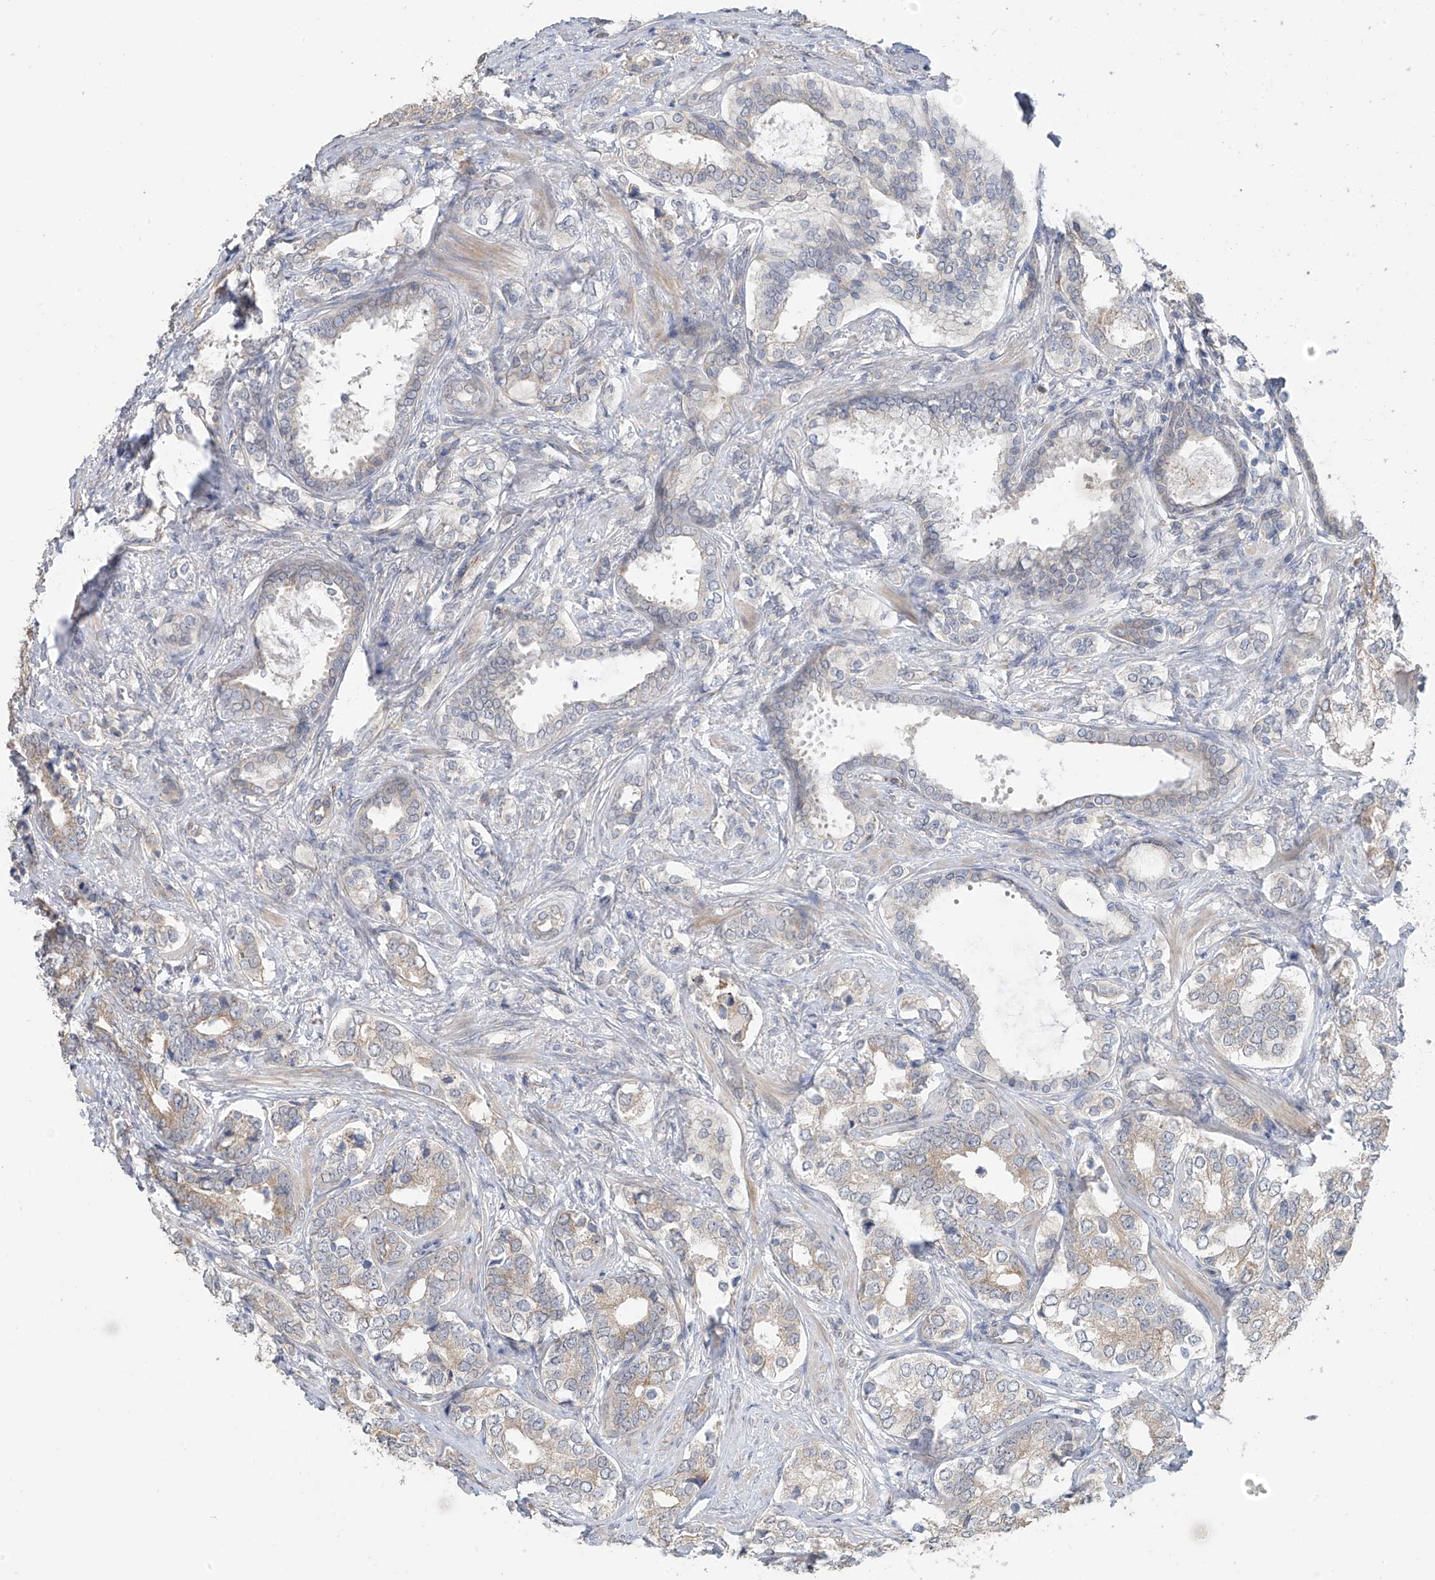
{"staining": {"intensity": "moderate", "quantity": "25%-75%", "location": "cytoplasmic/membranous"}, "tissue": "prostate cancer", "cell_type": "Tumor cells", "image_type": "cancer", "snomed": [{"axis": "morphology", "description": "Adenocarcinoma, High grade"}, {"axis": "topography", "description": "Prostate"}], "caption": "Brown immunohistochemical staining in human prostate cancer reveals moderate cytoplasmic/membranous positivity in approximately 25%-75% of tumor cells. (brown staining indicates protein expression, while blue staining denotes nuclei).", "gene": "NALCN", "patient": {"sex": "male", "age": 62}}